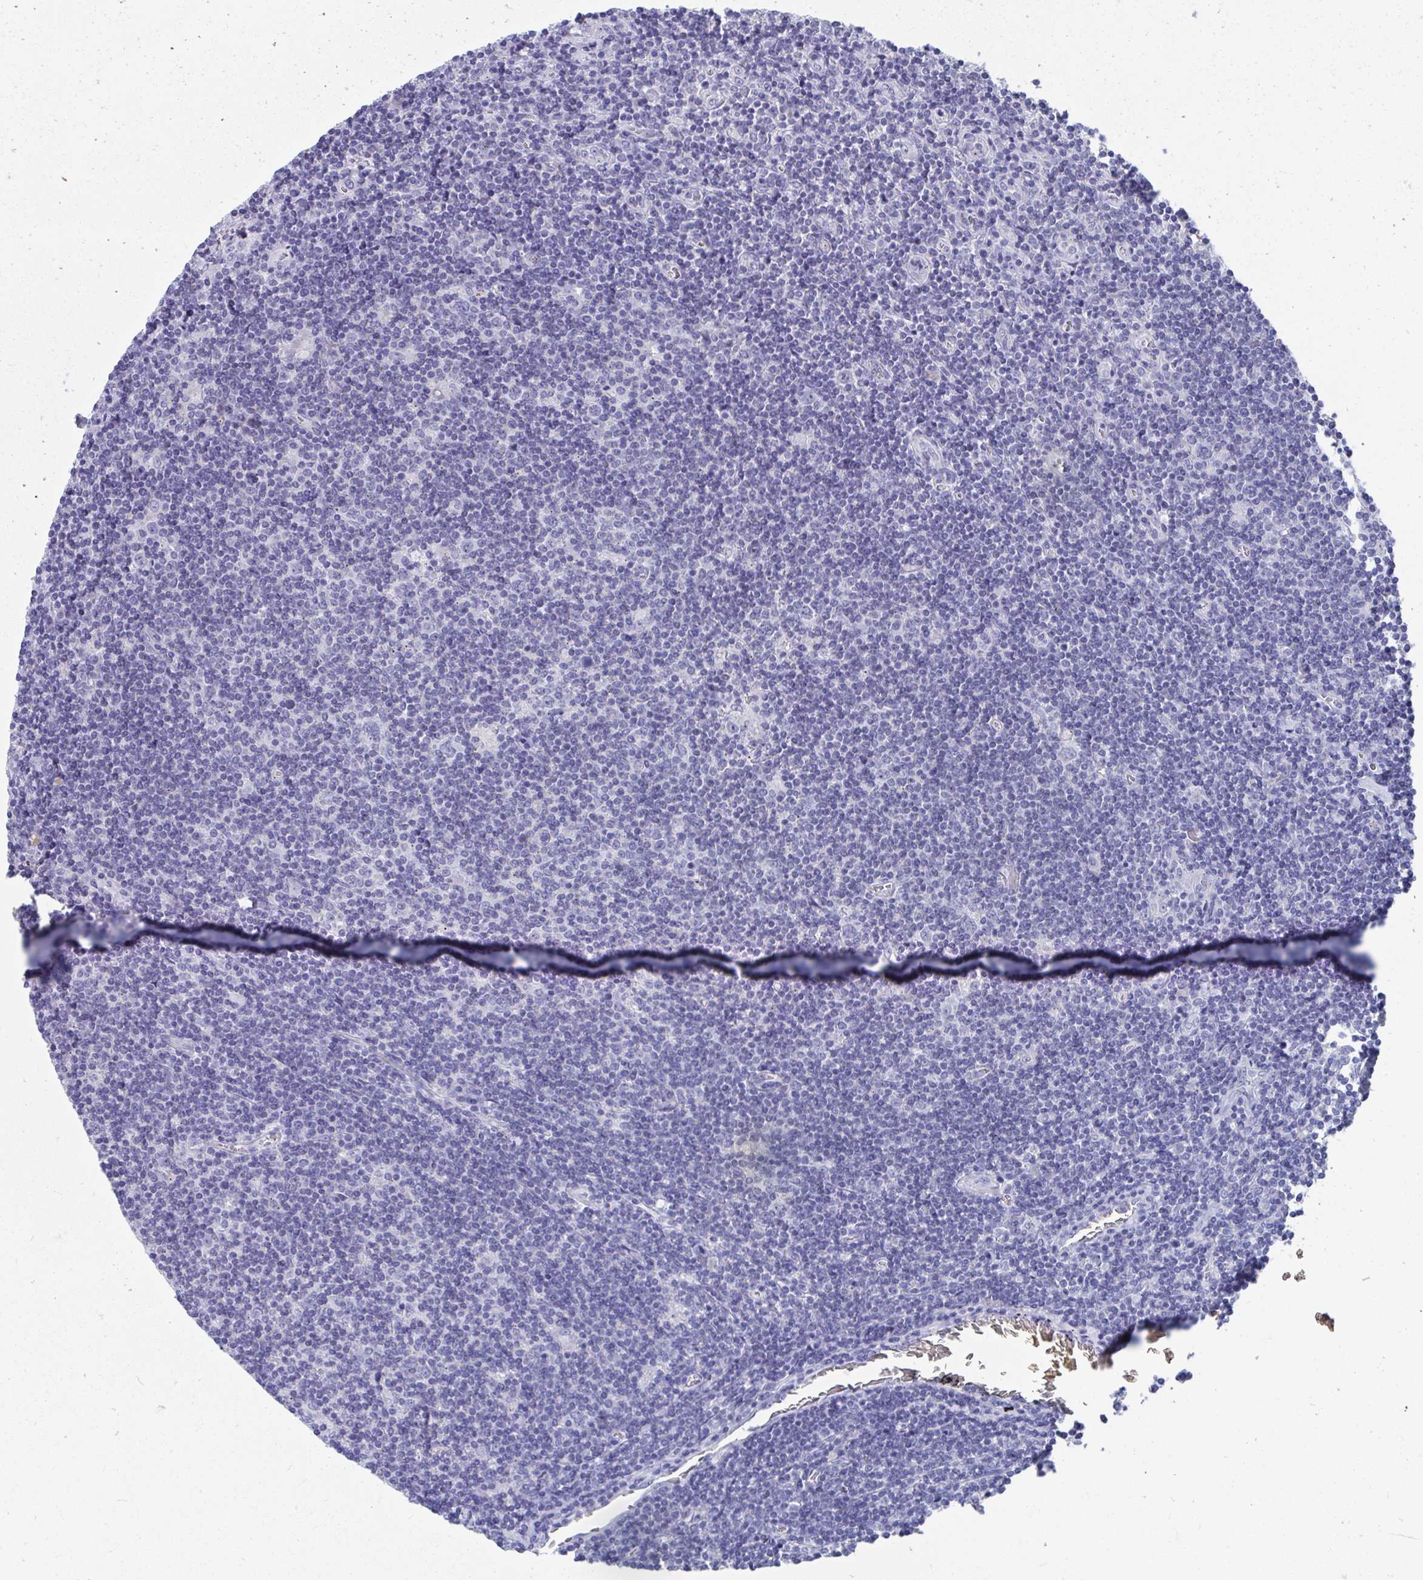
{"staining": {"intensity": "negative", "quantity": "none", "location": "none"}, "tissue": "lymphoma", "cell_type": "Tumor cells", "image_type": "cancer", "snomed": [{"axis": "morphology", "description": "Hodgkin's disease, NOS"}, {"axis": "topography", "description": "Lymph node"}], "caption": "Tumor cells are negative for brown protein staining in Hodgkin's disease.", "gene": "TMPRSS2", "patient": {"sex": "male", "age": 40}}